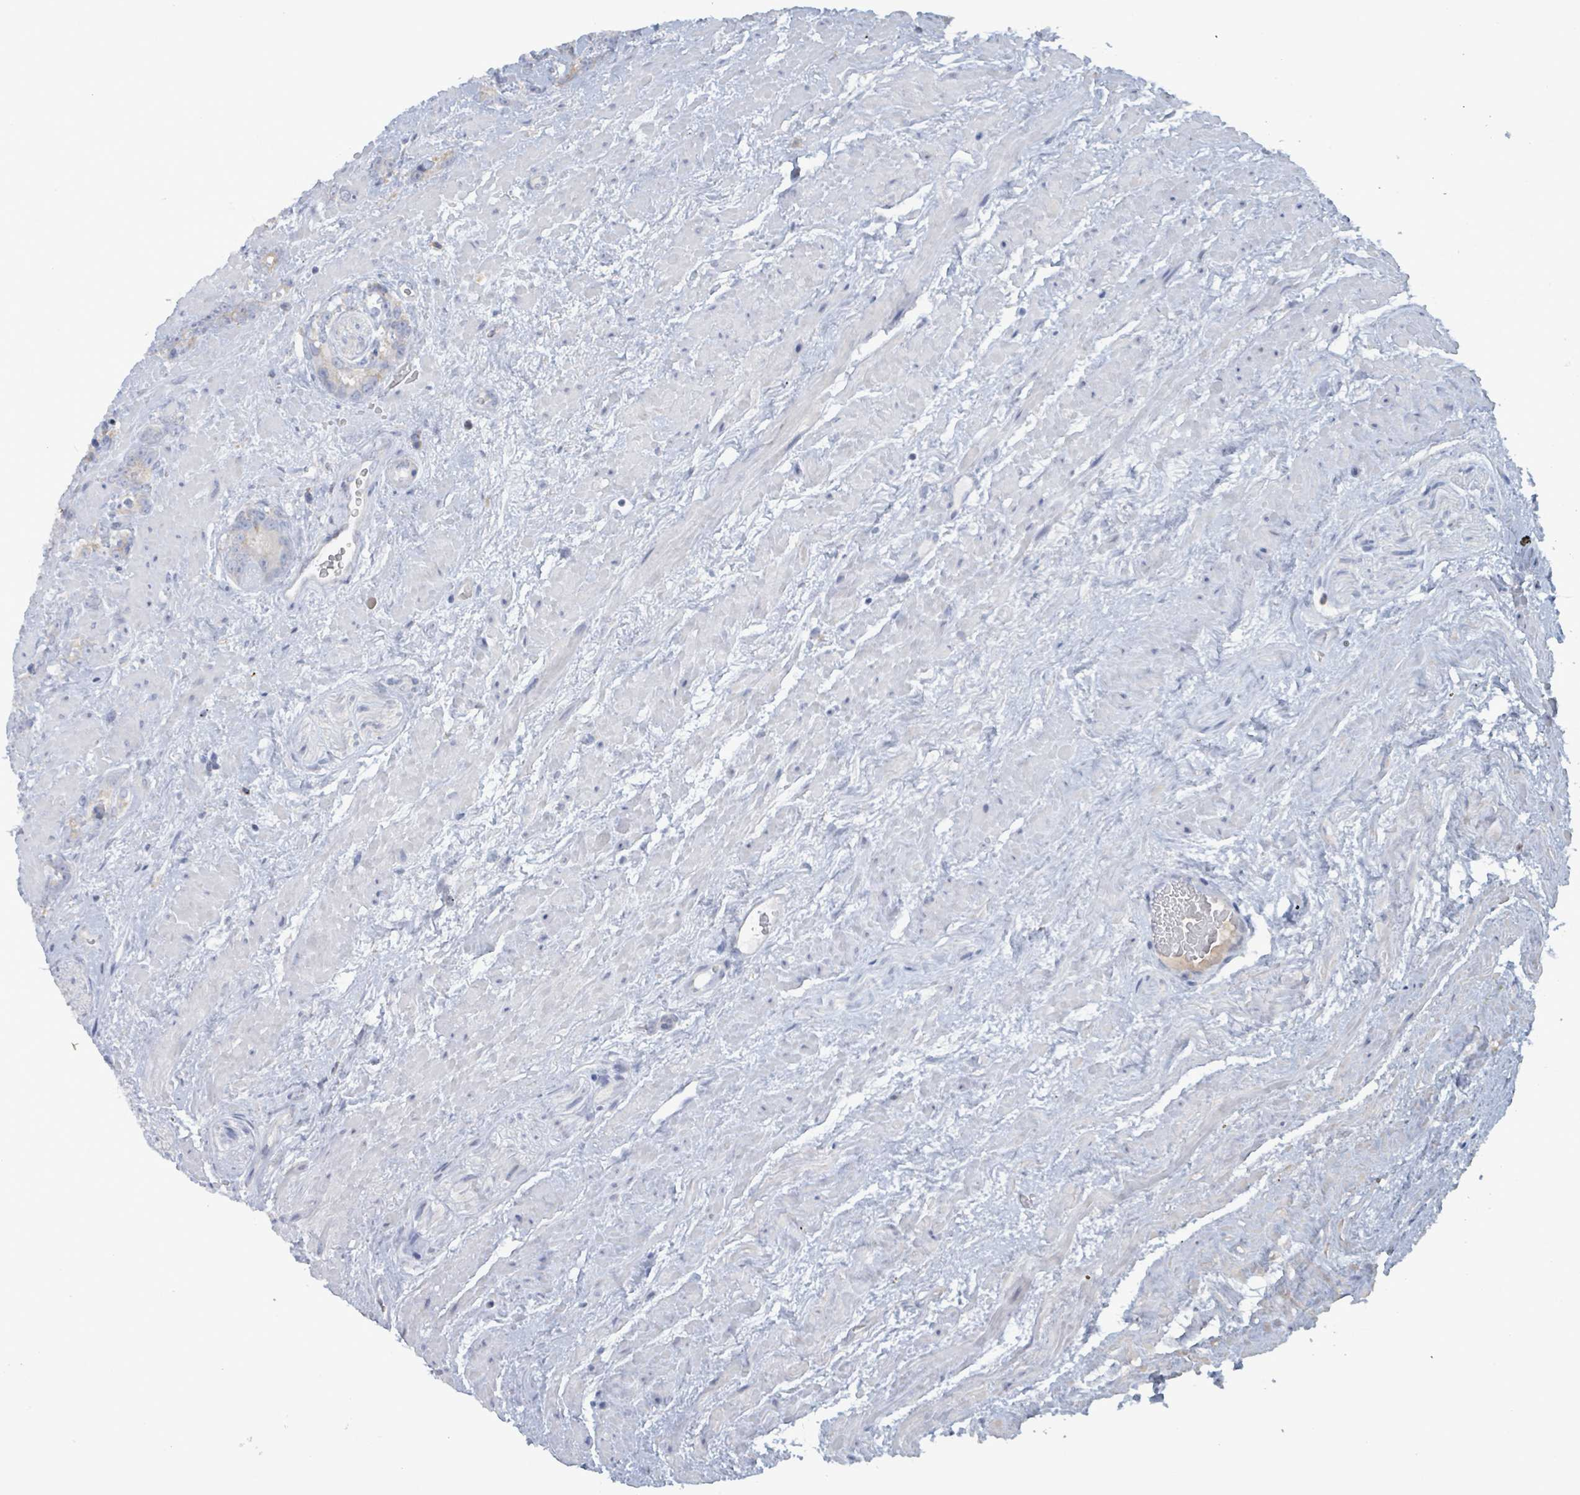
{"staining": {"intensity": "weak", "quantity": "<25%", "location": "cytoplasmic/membranous"}, "tissue": "prostate cancer", "cell_type": "Tumor cells", "image_type": "cancer", "snomed": [{"axis": "morphology", "description": "Adenocarcinoma, High grade"}, {"axis": "topography", "description": "Prostate"}], "caption": "Immunohistochemistry (IHC) image of neoplastic tissue: prostate cancer stained with DAB (3,3'-diaminobenzidine) exhibits no significant protein positivity in tumor cells. (Brightfield microscopy of DAB immunohistochemistry at high magnification).", "gene": "AKR1C4", "patient": {"sex": "male", "age": 74}}